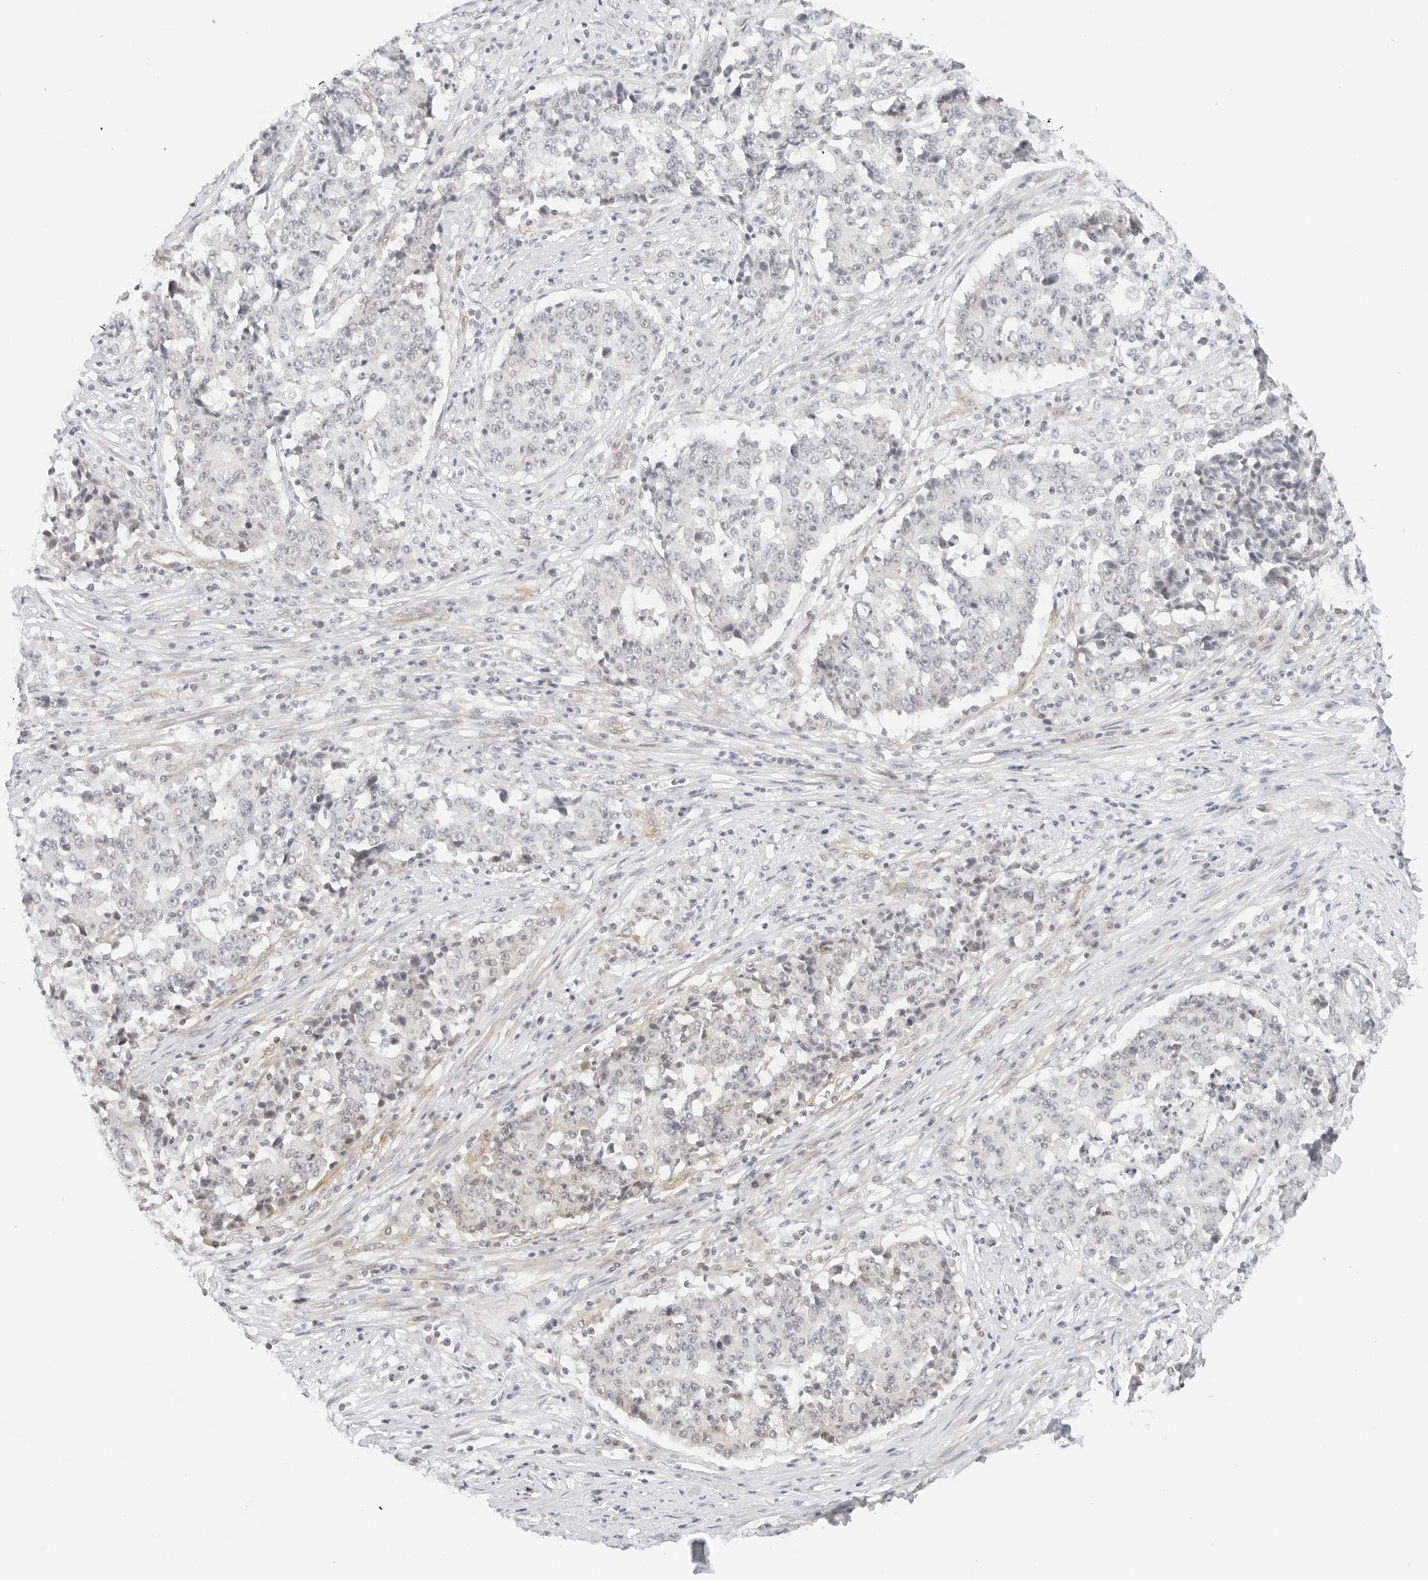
{"staining": {"intensity": "weak", "quantity": "<25%", "location": "nuclear"}, "tissue": "stomach cancer", "cell_type": "Tumor cells", "image_type": "cancer", "snomed": [{"axis": "morphology", "description": "Adenocarcinoma, NOS"}, {"axis": "topography", "description": "Stomach"}], "caption": "An immunohistochemistry photomicrograph of stomach cancer (adenocarcinoma) is shown. There is no staining in tumor cells of stomach cancer (adenocarcinoma).", "gene": "NEO1", "patient": {"sex": "male", "age": 59}}